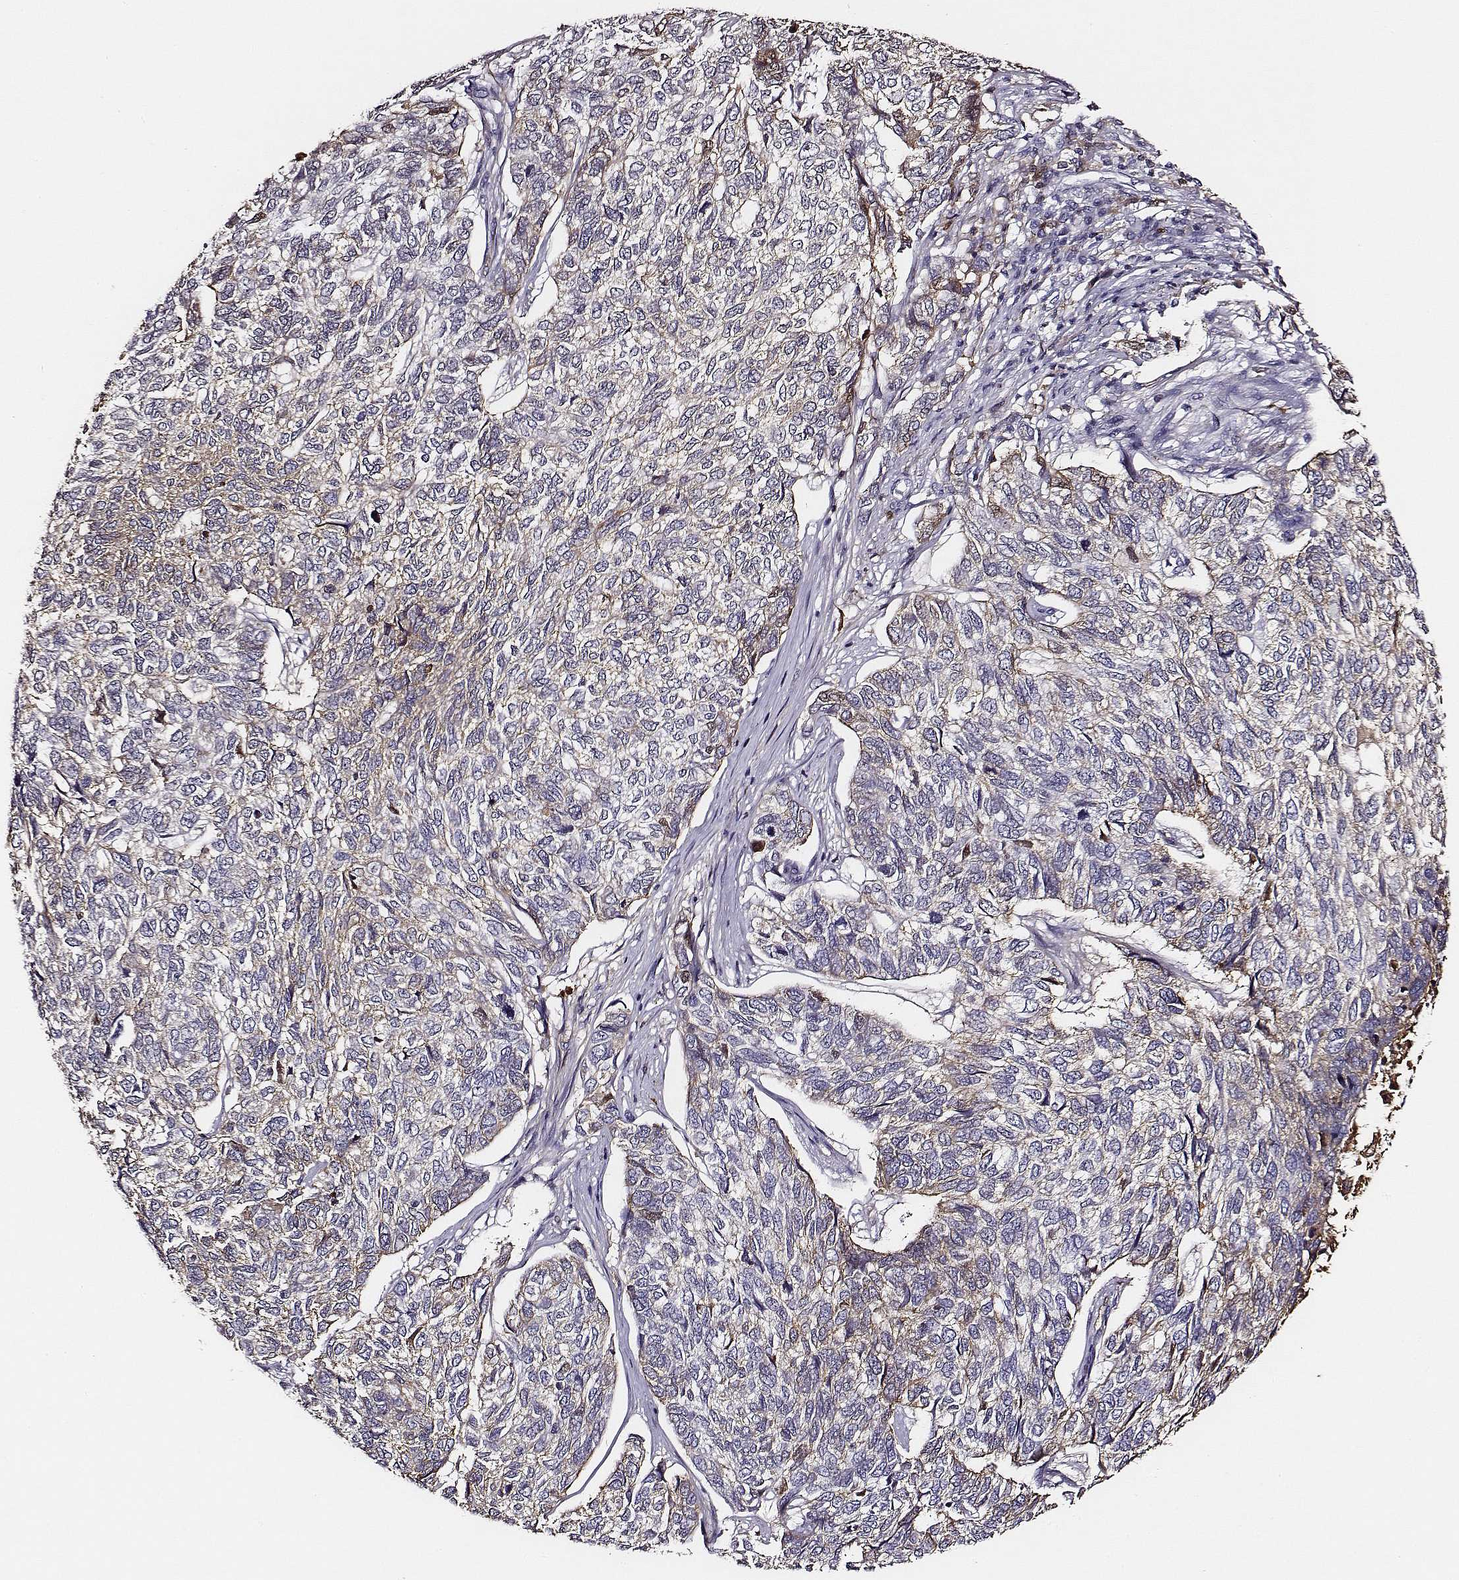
{"staining": {"intensity": "weak", "quantity": ">75%", "location": "cytoplasmic/membranous"}, "tissue": "skin cancer", "cell_type": "Tumor cells", "image_type": "cancer", "snomed": [{"axis": "morphology", "description": "Basal cell carcinoma"}, {"axis": "topography", "description": "Skin"}], "caption": "There is low levels of weak cytoplasmic/membranous positivity in tumor cells of basal cell carcinoma (skin), as demonstrated by immunohistochemical staining (brown color).", "gene": "TF", "patient": {"sex": "female", "age": 65}}